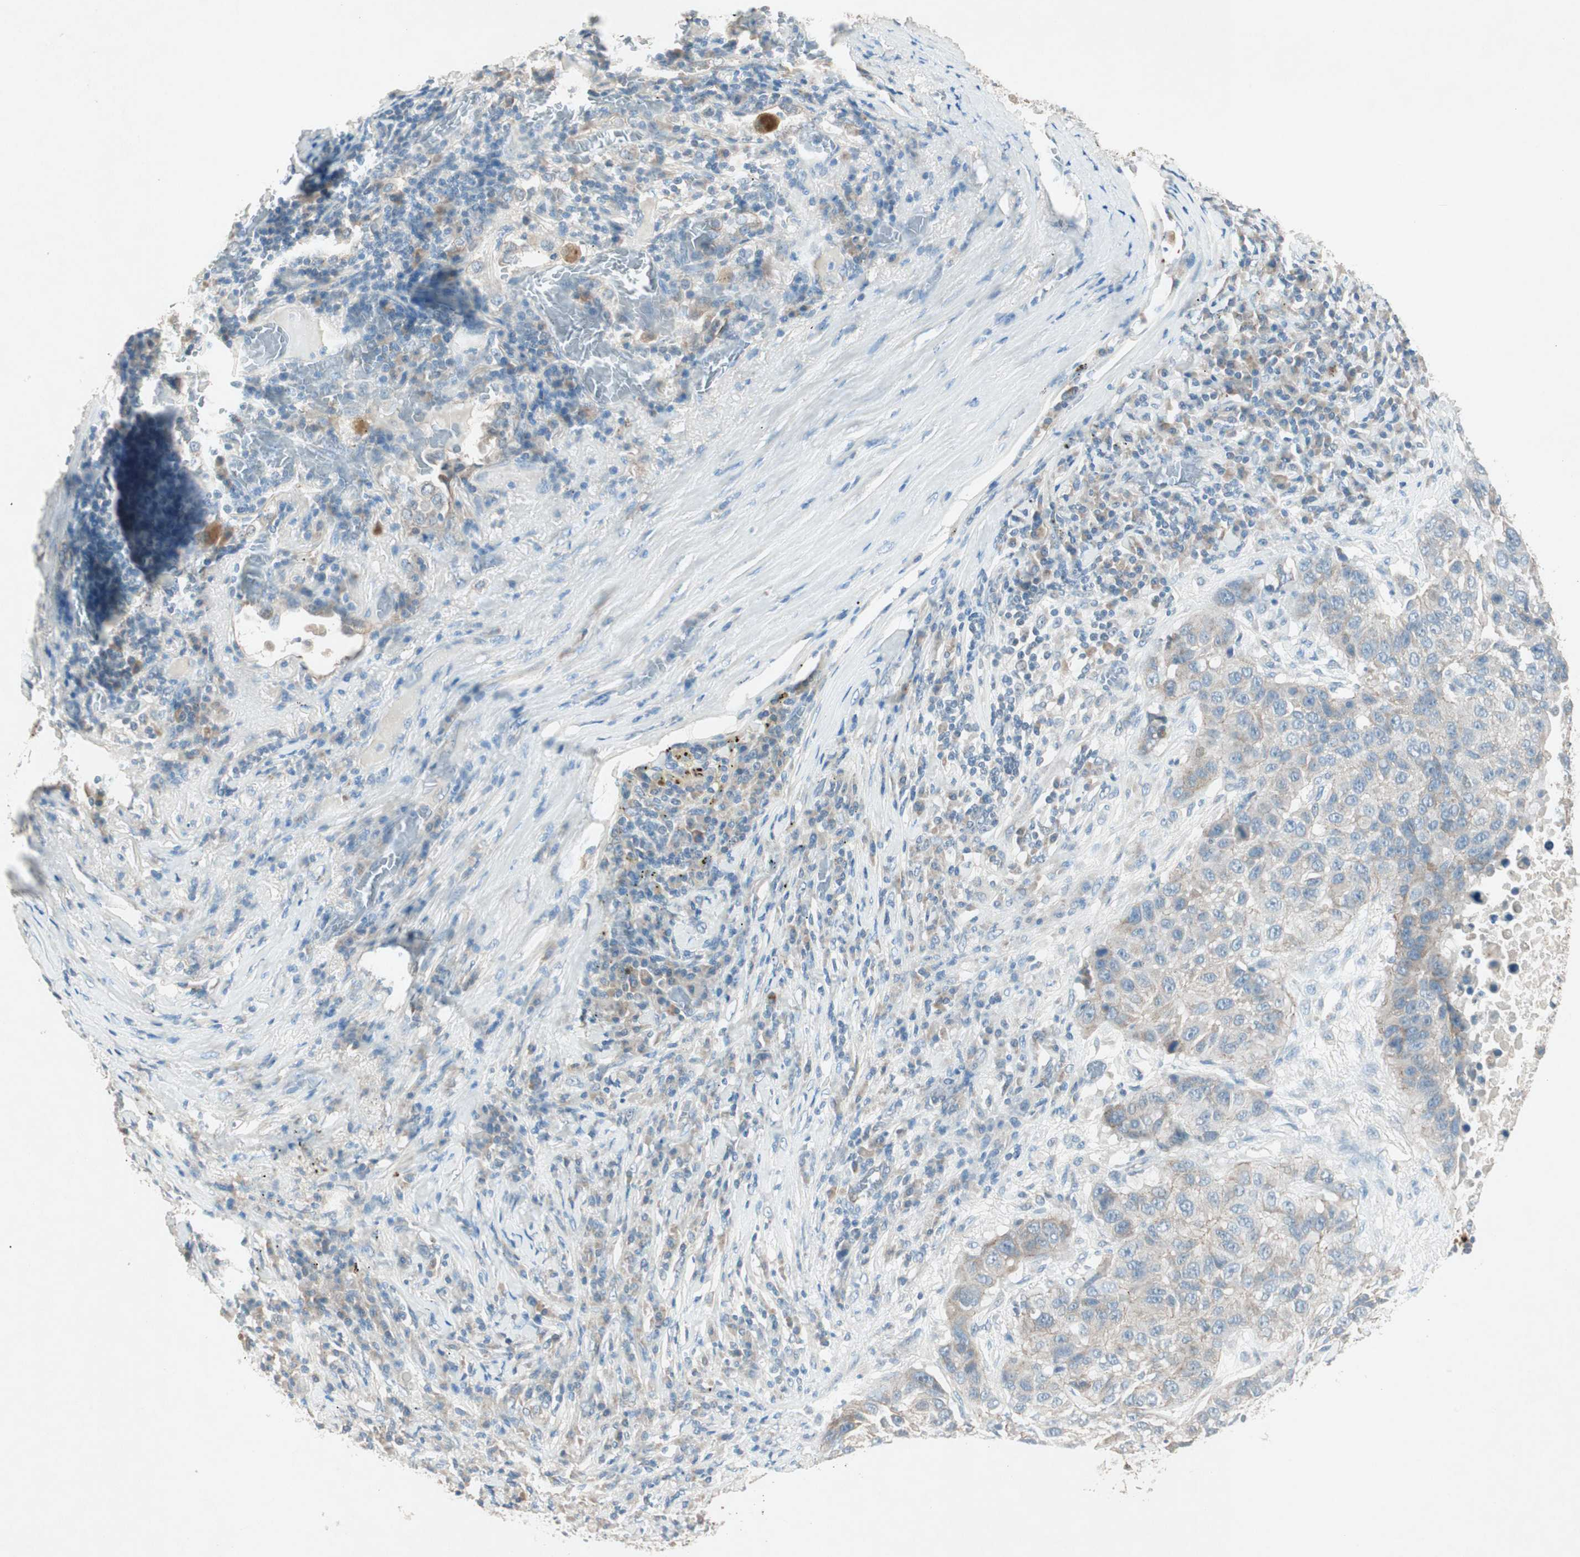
{"staining": {"intensity": "weak", "quantity": "<25%", "location": "cytoplasmic/membranous"}, "tissue": "lung cancer", "cell_type": "Tumor cells", "image_type": "cancer", "snomed": [{"axis": "morphology", "description": "Squamous cell carcinoma, NOS"}, {"axis": "topography", "description": "Lung"}], "caption": "Human lung cancer (squamous cell carcinoma) stained for a protein using immunohistochemistry shows no positivity in tumor cells.", "gene": "NKAIN1", "patient": {"sex": "male", "age": 57}}